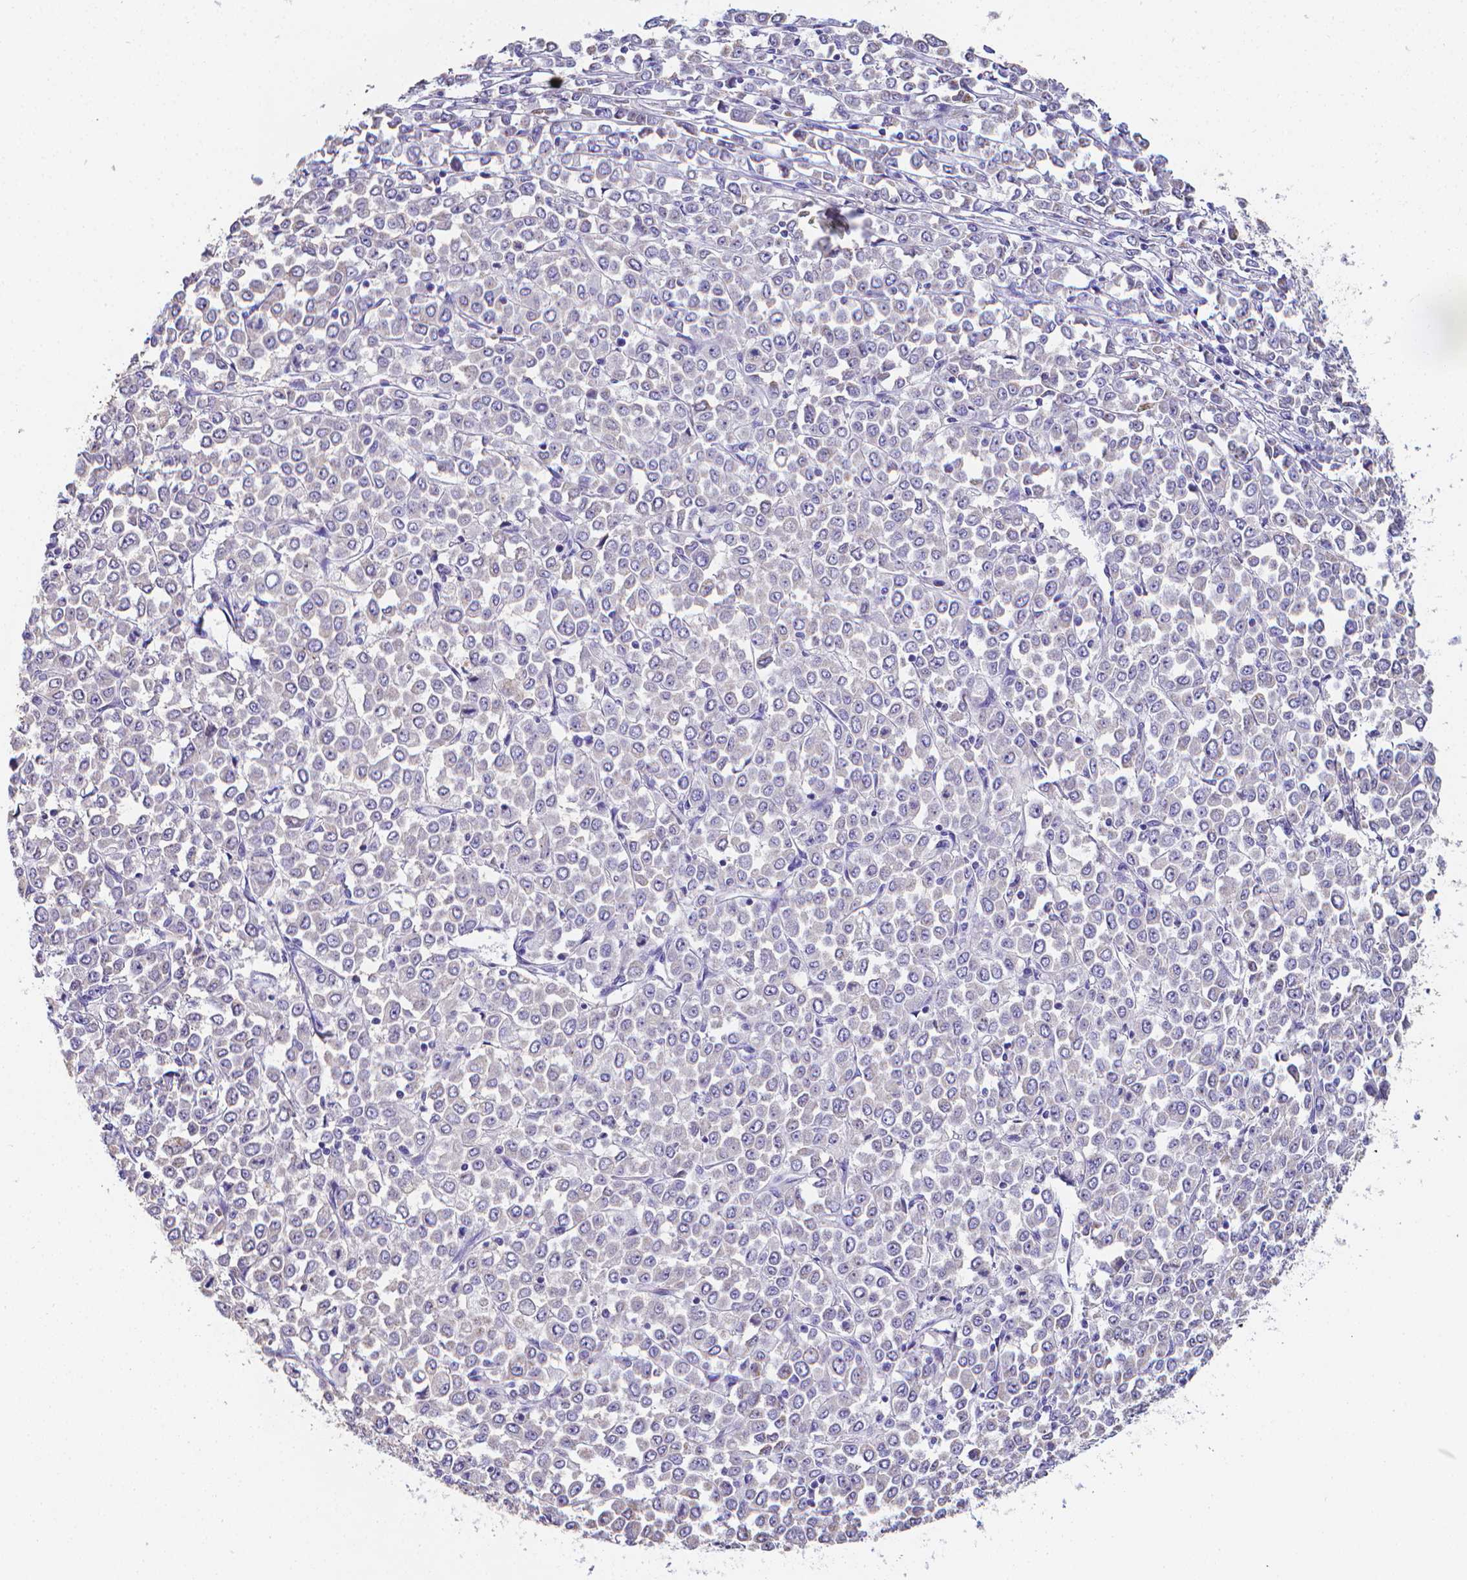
{"staining": {"intensity": "negative", "quantity": "none", "location": "none"}, "tissue": "stomach cancer", "cell_type": "Tumor cells", "image_type": "cancer", "snomed": [{"axis": "morphology", "description": "Adenocarcinoma, NOS"}, {"axis": "topography", "description": "Stomach, upper"}], "caption": "Tumor cells show no significant expression in stomach adenocarcinoma.", "gene": "LRRC73", "patient": {"sex": "male", "age": 70}}